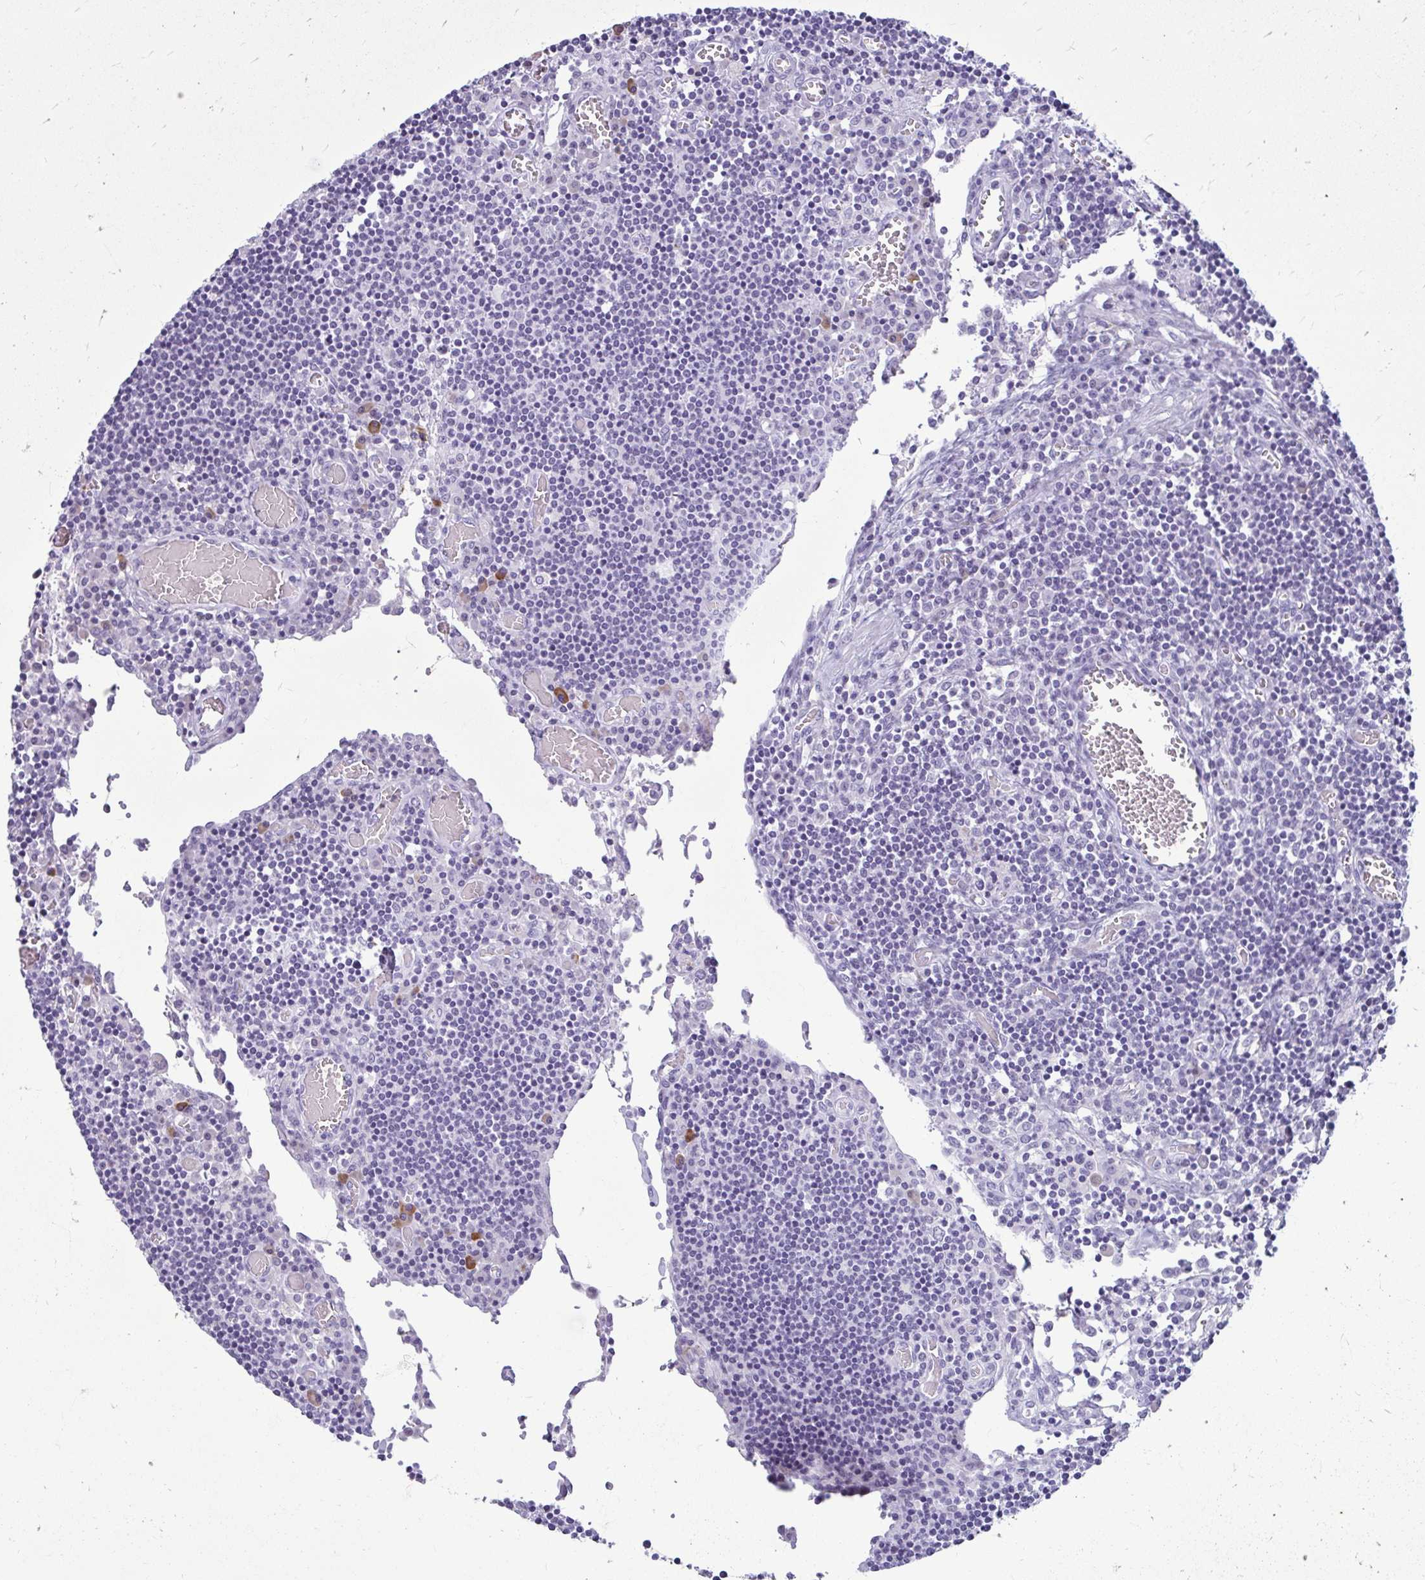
{"staining": {"intensity": "negative", "quantity": "none", "location": "none"}, "tissue": "lymph node", "cell_type": "Germinal center cells", "image_type": "normal", "snomed": [{"axis": "morphology", "description": "Normal tissue, NOS"}, {"axis": "topography", "description": "Lymph node"}], "caption": "High power microscopy micrograph of an immunohistochemistry (IHC) micrograph of normal lymph node, revealing no significant positivity in germinal center cells. (Brightfield microscopy of DAB (3,3'-diaminobenzidine) immunohistochemistry (IHC) at high magnification).", "gene": "SERPINI1", "patient": {"sex": "male", "age": 66}}